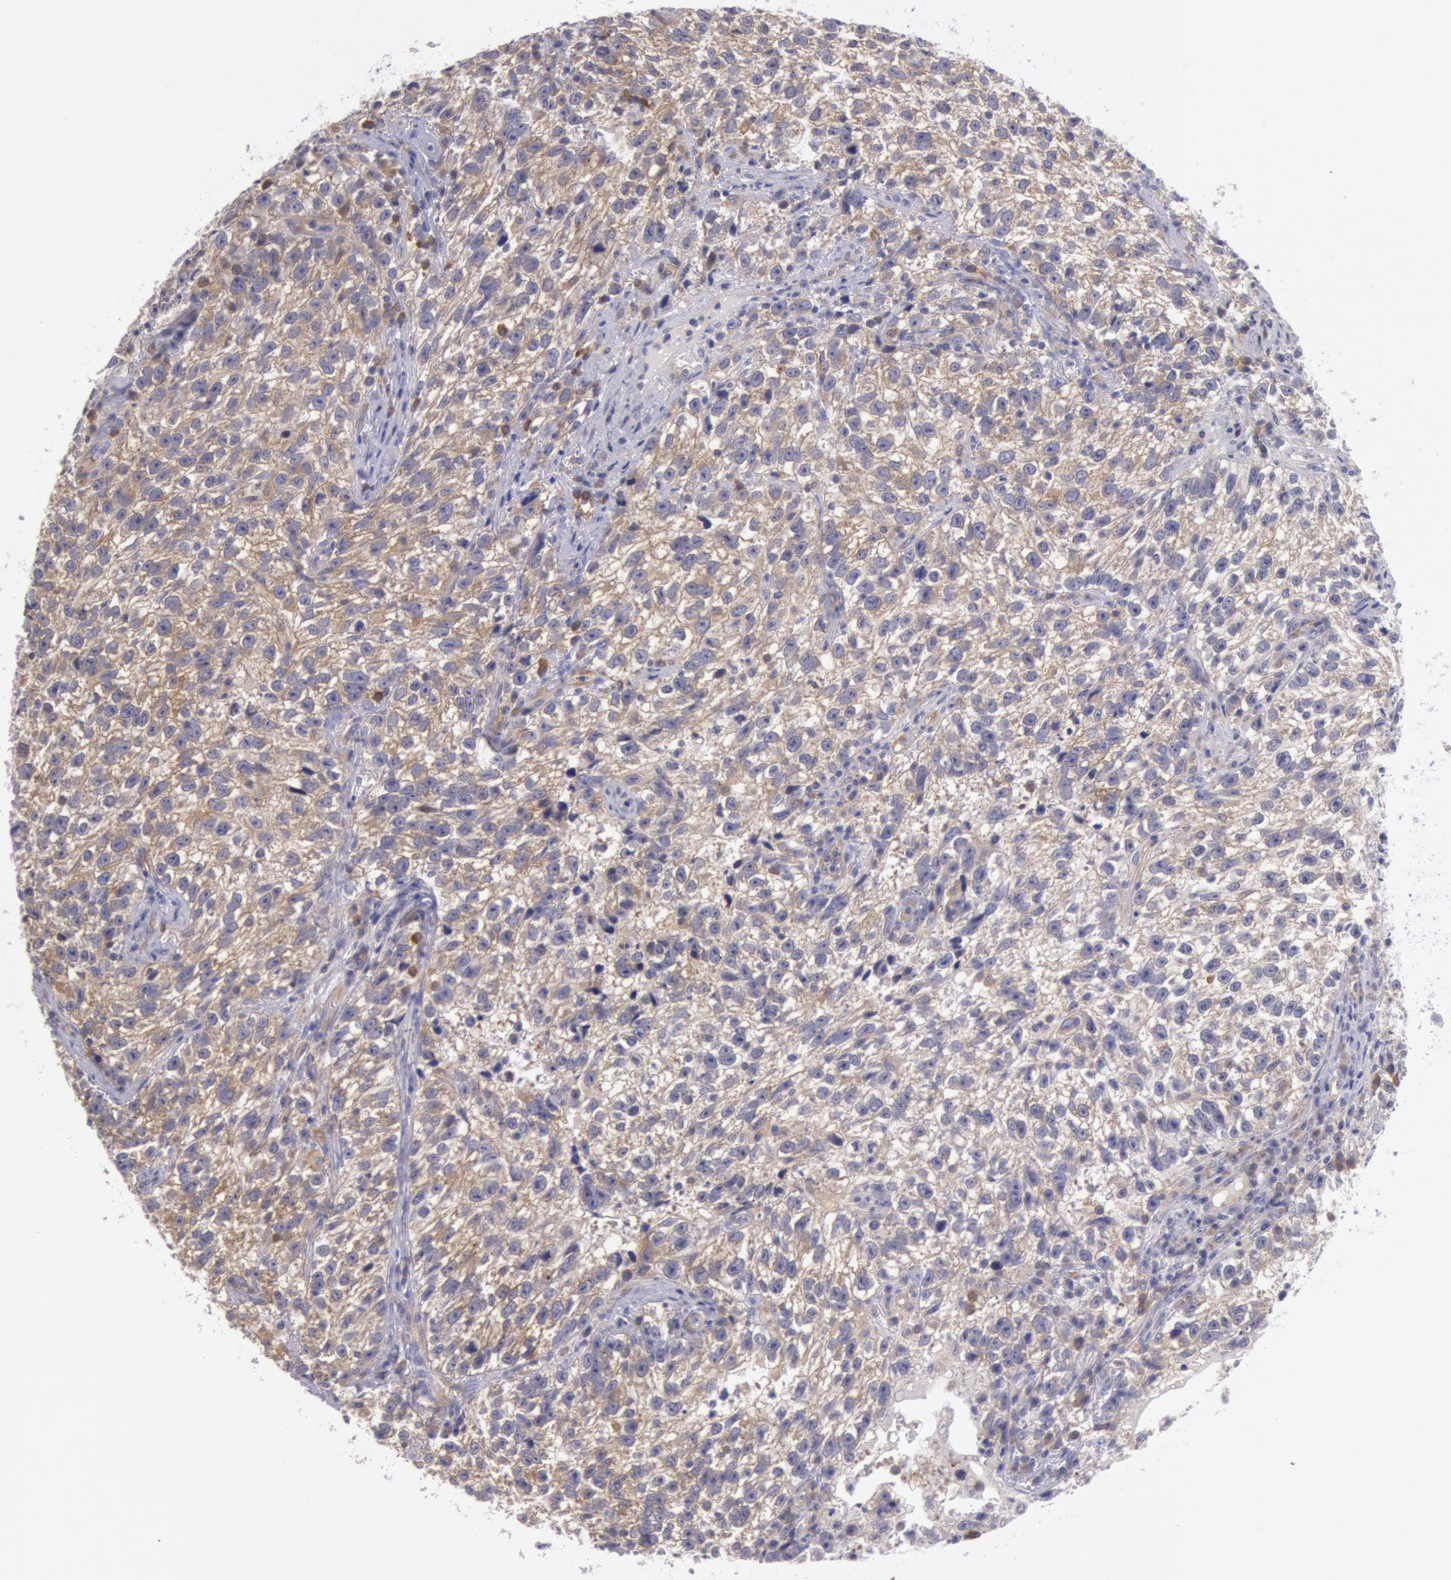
{"staining": {"intensity": "weak", "quantity": "25%-75%", "location": "cytoplasmic/membranous"}, "tissue": "testis cancer", "cell_type": "Tumor cells", "image_type": "cancer", "snomed": [{"axis": "morphology", "description": "Seminoma, NOS"}, {"axis": "topography", "description": "Testis"}], "caption": "Testis cancer (seminoma) stained with a protein marker displays weak staining in tumor cells.", "gene": "MYO5A", "patient": {"sex": "male", "age": 38}}